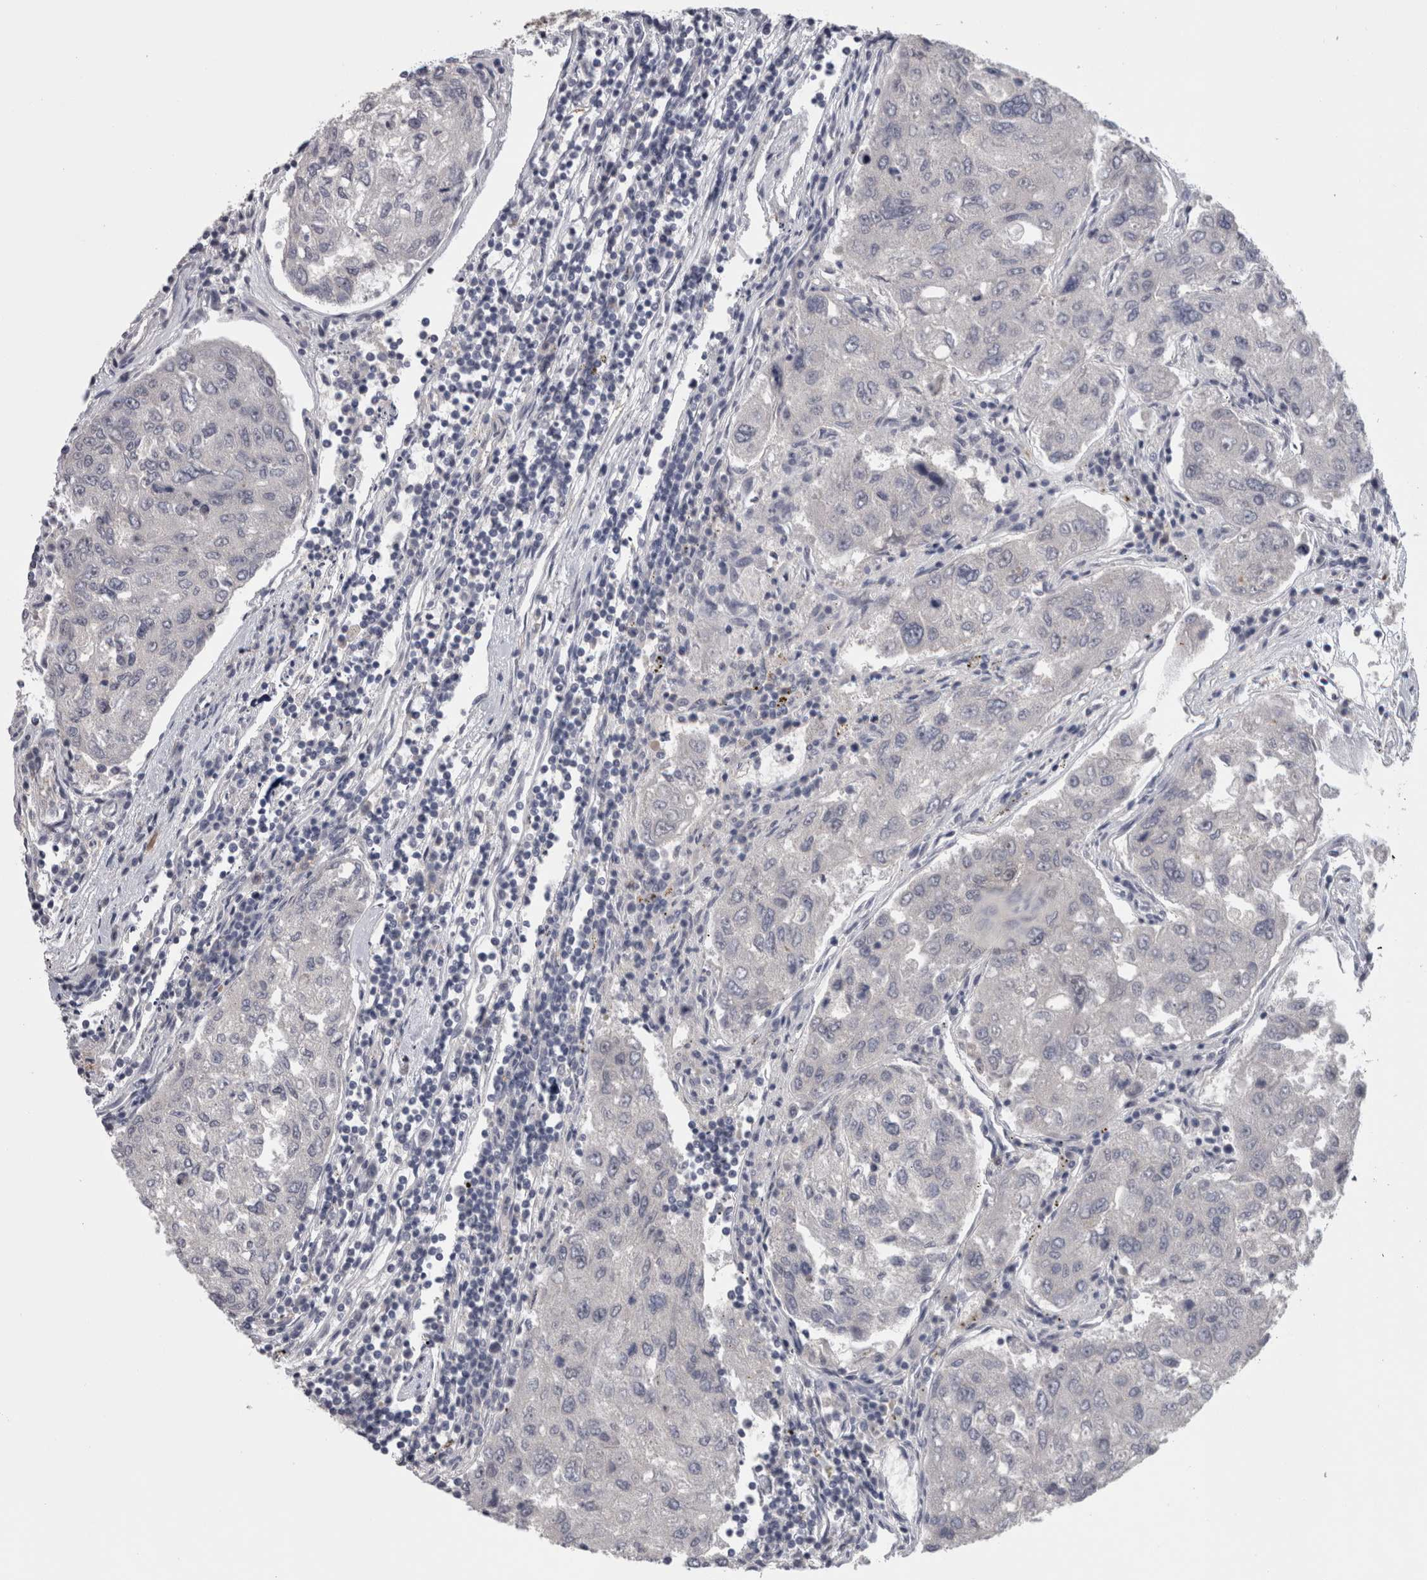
{"staining": {"intensity": "negative", "quantity": "none", "location": "none"}, "tissue": "urothelial cancer", "cell_type": "Tumor cells", "image_type": "cancer", "snomed": [{"axis": "morphology", "description": "Urothelial carcinoma, High grade"}, {"axis": "topography", "description": "Lymph node"}, {"axis": "topography", "description": "Urinary bladder"}], "caption": "Human high-grade urothelial carcinoma stained for a protein using IHC reveals no expression in tumor cells.", "gene": "RMDN1", "patient": {"sex": "male", "age": 51}}